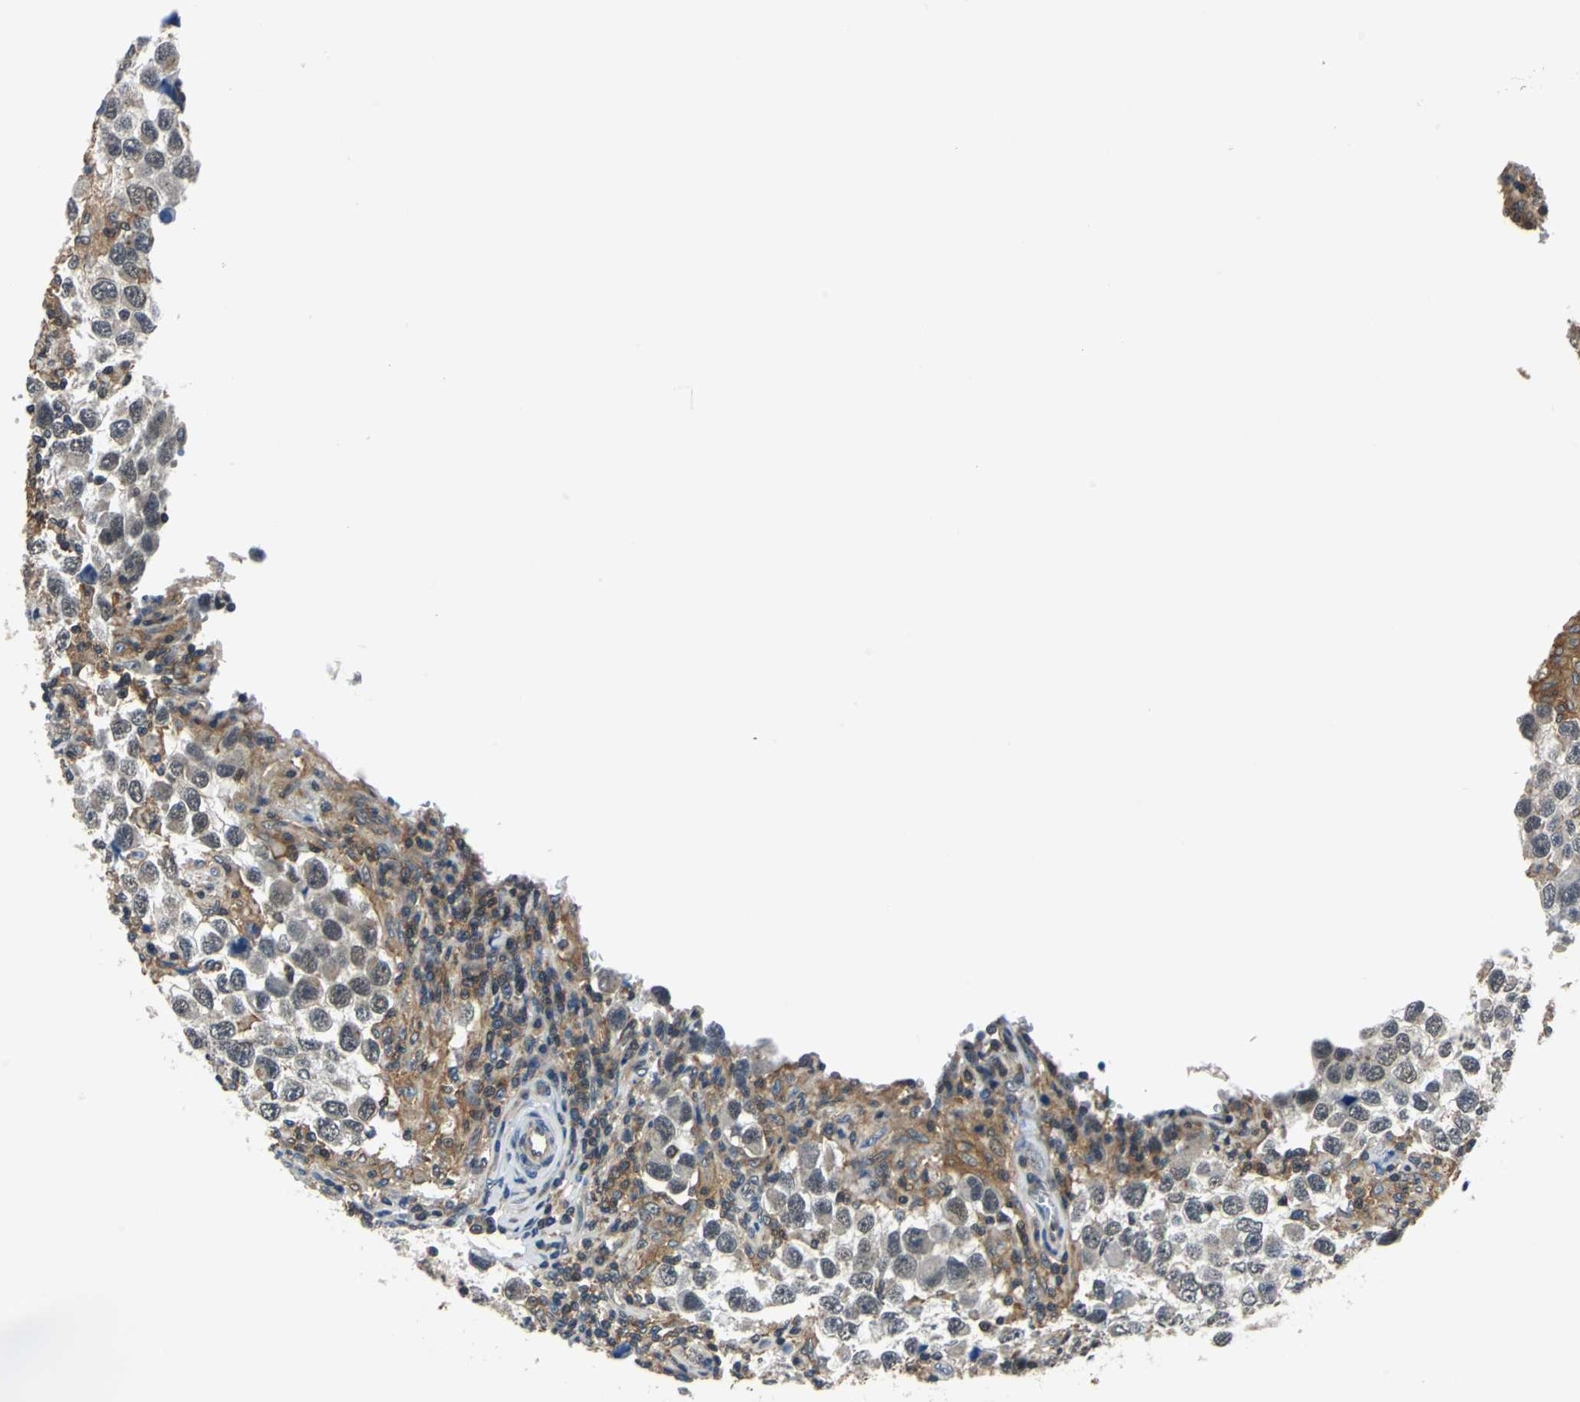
{"staining": {"intensity": "weak", "quantity": "<25%", "location": "cytoplasmic/membranous,nuclear"}, "tissue": "testis cancer", "cell_type": "Tumor cells", "image_type": "cancer", "snomed": [{"axis": "morphology", "description": "Carcinoma, Embryonal, NOS"}, {"axis": "topography", "description": "Testis"}], "caption": "Tumor cells are negative for brown protein staining in testis cancer (embryonal carcinoma).", "gene": "ARPC3", "patient": {"sex": "male", "age": 21}}